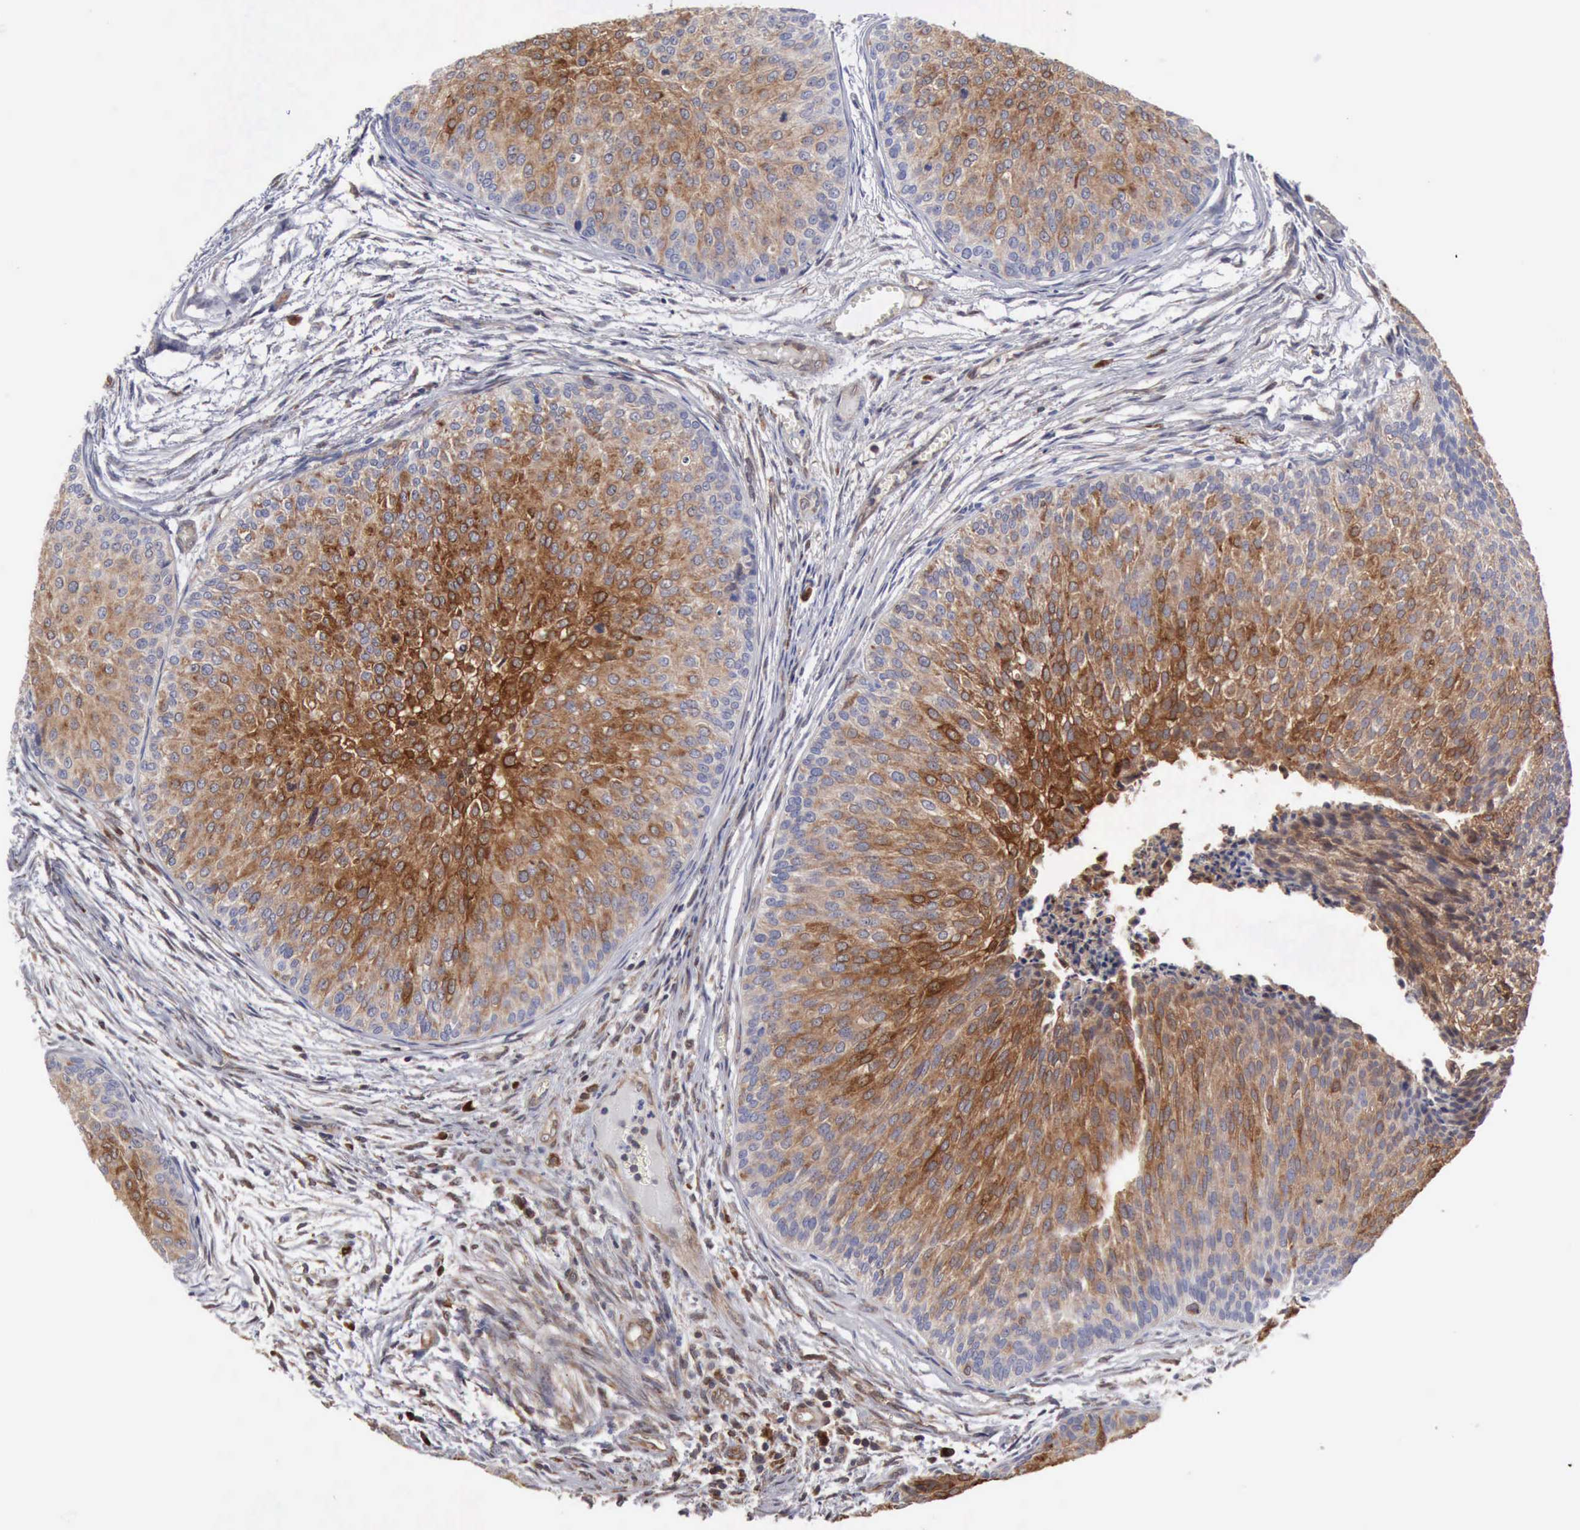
{"staining": {"intensity": "moderate", "quantity": ">75%", "location": "cytoplasmic/membranous"}, "tissue": "urothelial cancer", "cell_type": "Tumor cells", "image_type": "cancer", "snomed": [{"axis": "morphology", "description": "Urothelial carcinoma, Low grade"}, {"axis": "topography", "description": "Urinary bladder"}], "caption": "Urothelial carcinoma (low-grade) stained with a brown dye exhibits moderate cytoplasmic/membranous positive positivity in about >75% of tumor cells.", "gene": "APOL2", "patient": {"sex": "male", "age": 84}}